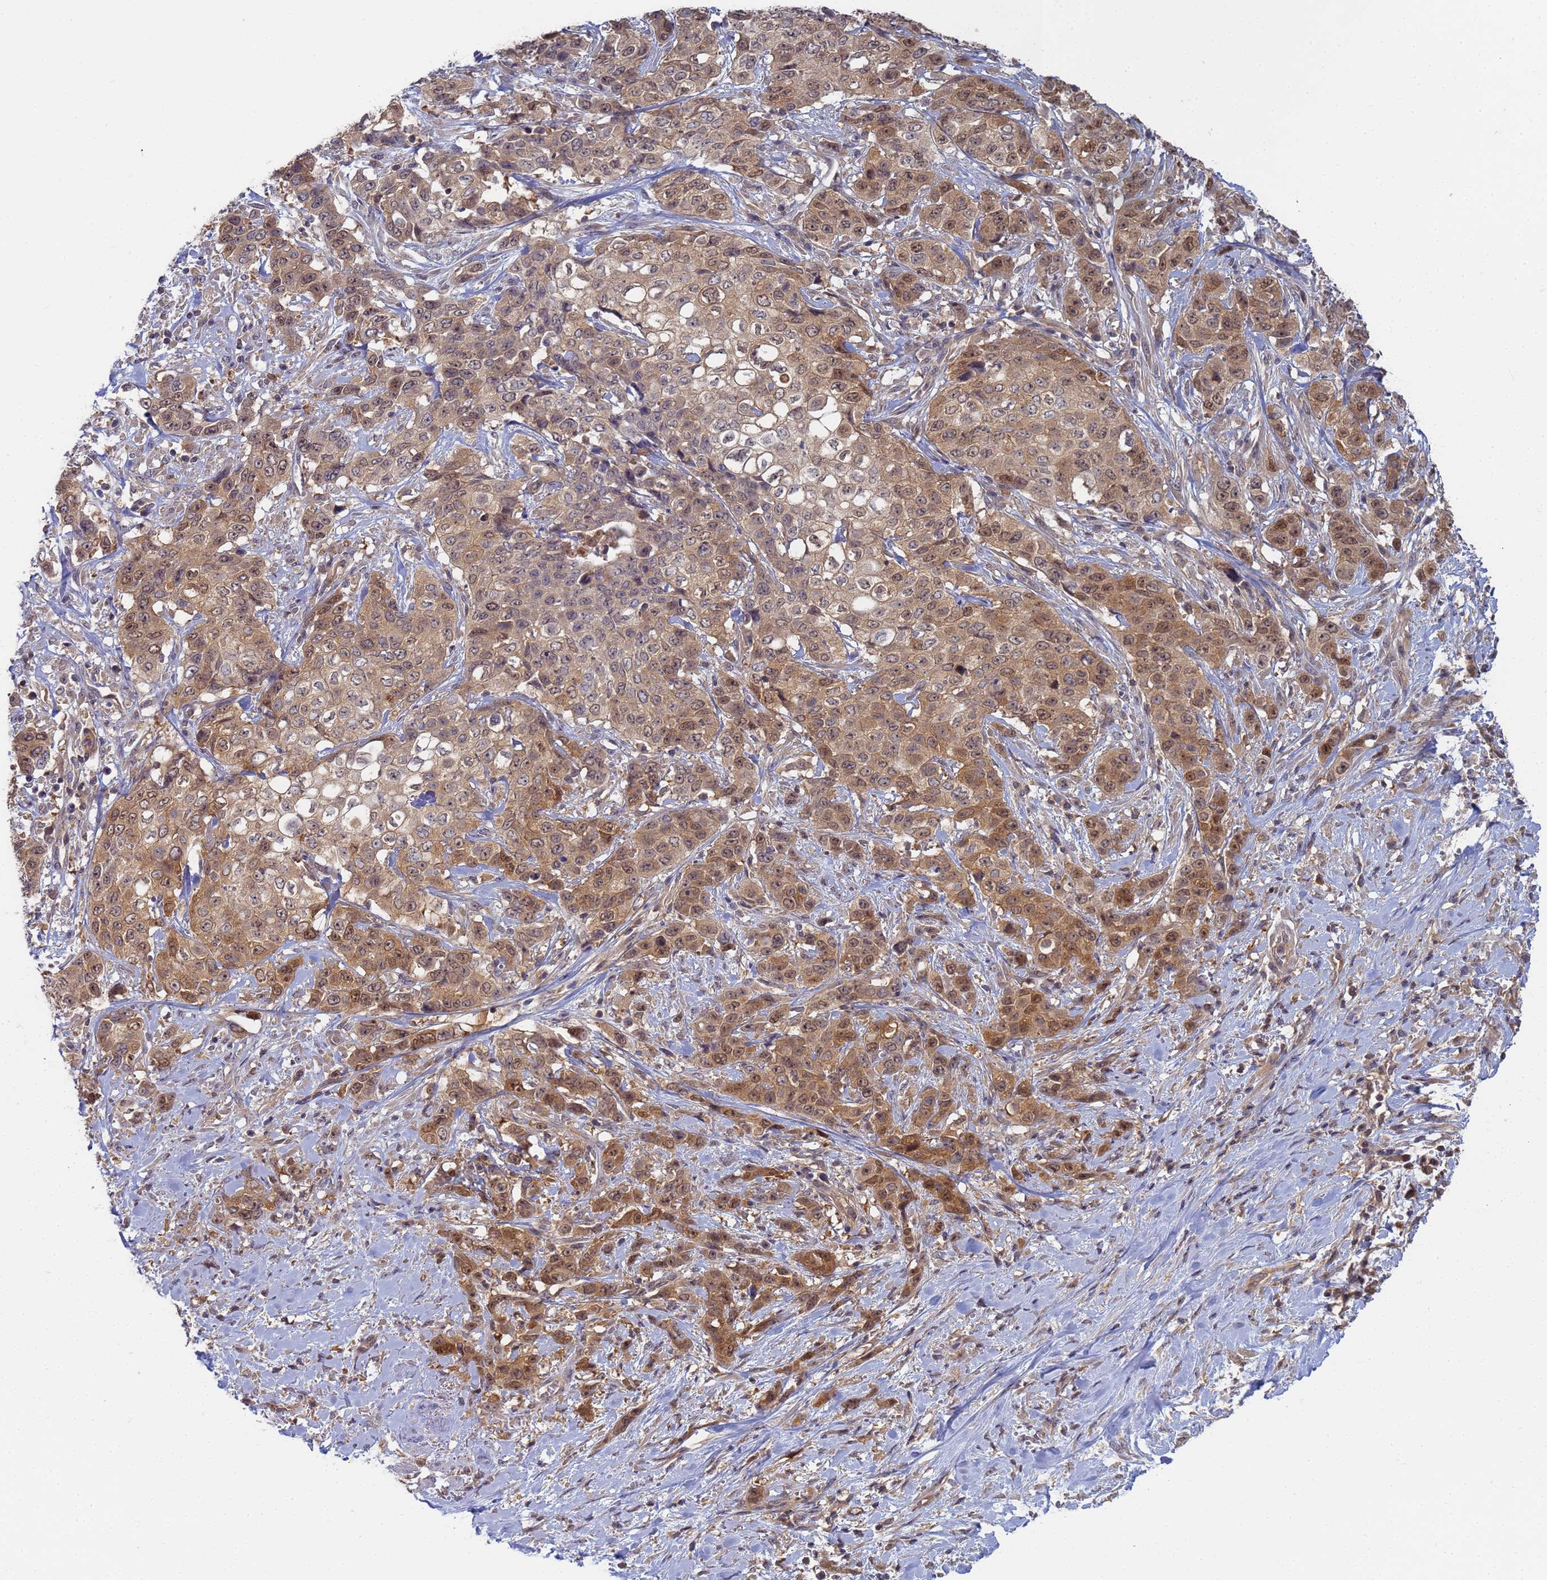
{"staining": {"intensity": "moderate", "quantity": ">75%", "location": "cytoplasmic/membranous,nuclear"}, "tissue": "stomach cancer", "cell_type": "Tumor cells", "image_type": "cancer", "snomed": [{"axis": "morphology", "description": "Adenocarcinoma, NOS"}, {"axis": "topography", "description": "Stomach, upper"}], "caption": "Tumor cells exhibit moderate cytoplasmic/membranous and nuclear staining in approximately >75% of cells in stomach cancer (adenocarcinoma).", "gene": "SHARPIN", "patient": {"sex": "male", "age": 62}}